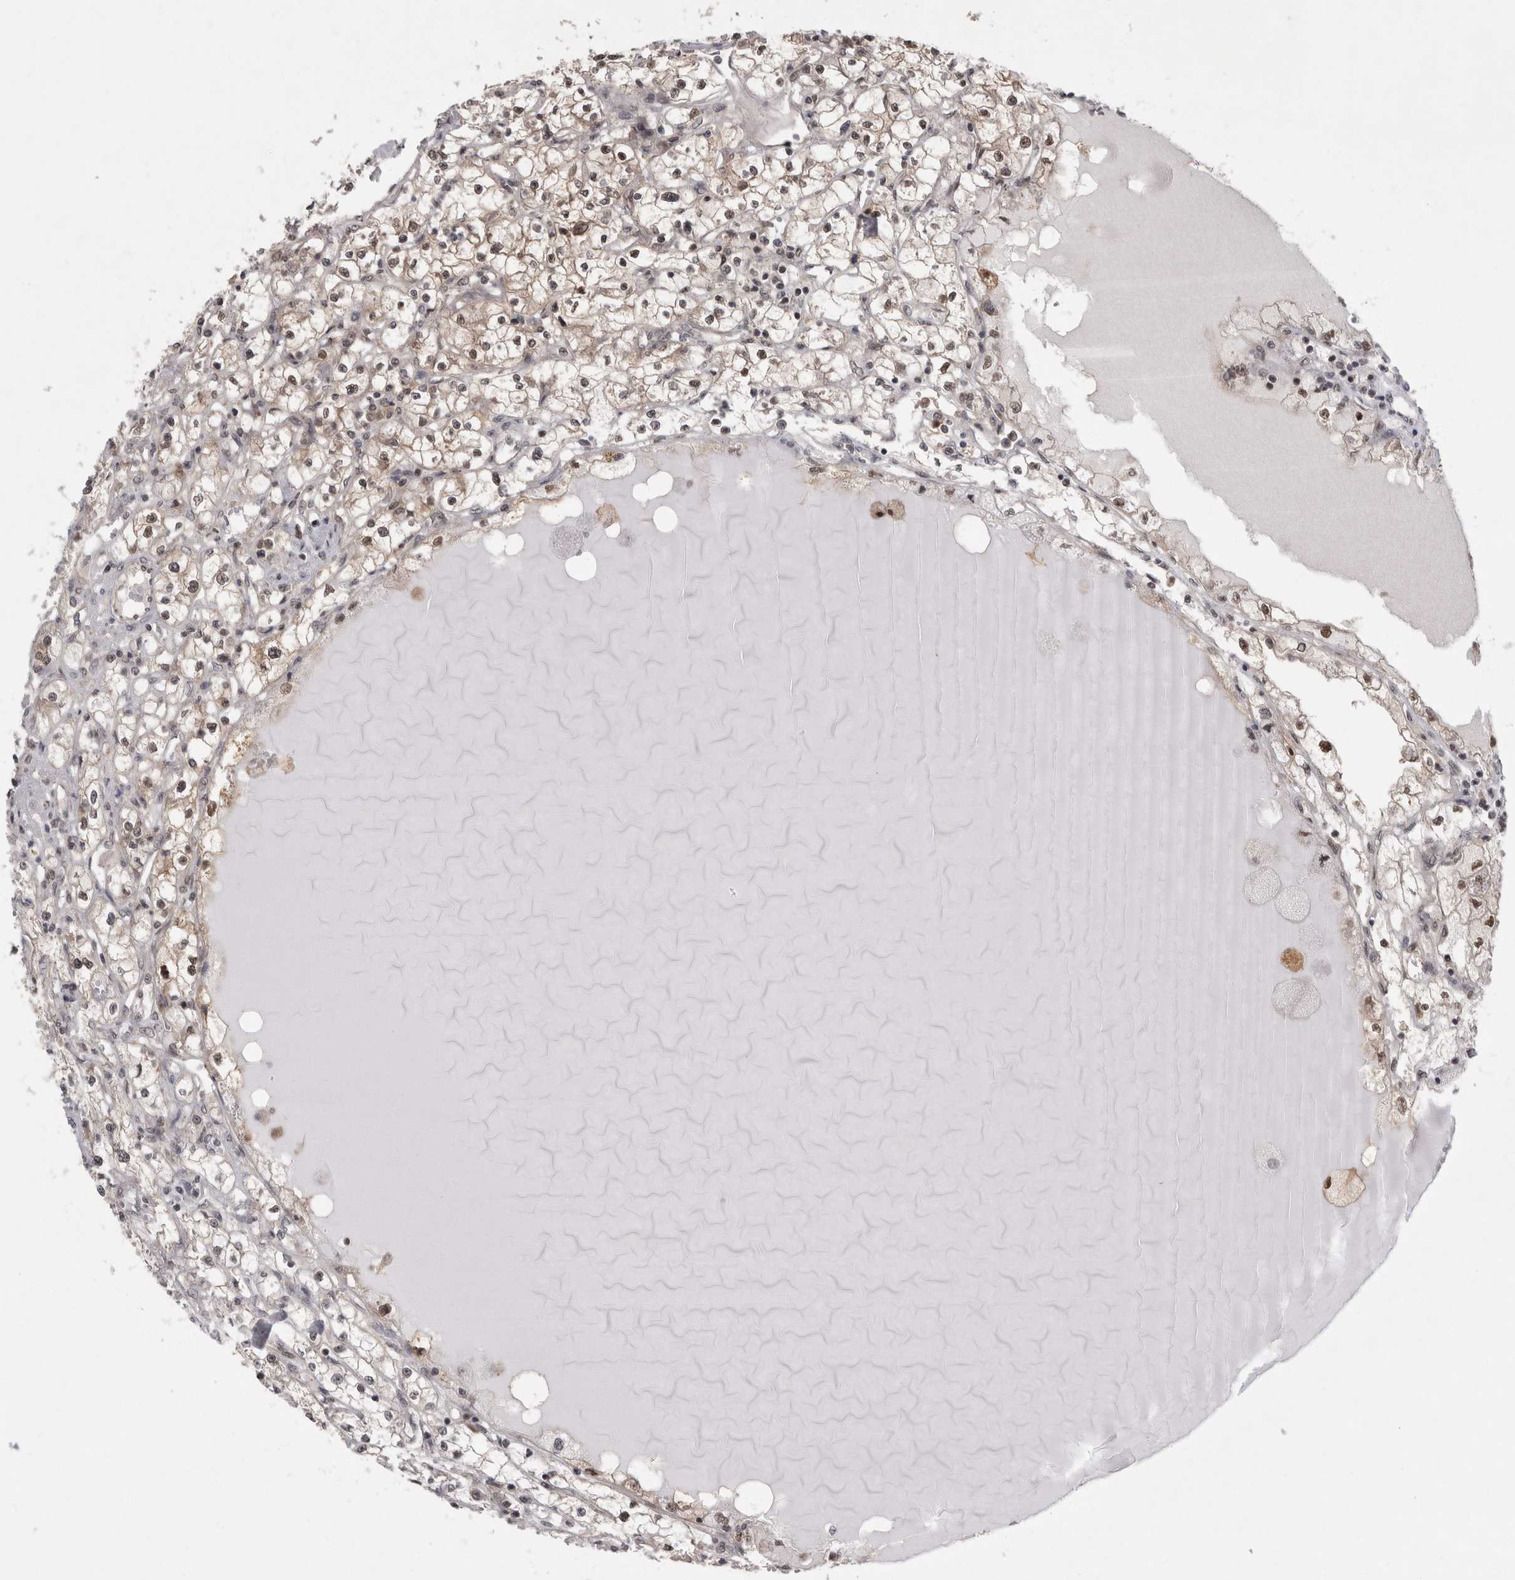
{"staining": {"intensity": "weak", "quantity": "25%-75%", "location": "nuclear"}, "tissue": "renal cancer", "cell_type": "Tumor cells", "image_type": "cancer", "snomed": [{"axis": "morphology", "description": "Adenocarcinoma, NOS"}, {"axis": "topography", "description": "Kidney"}], "caption": "Protein staining shows weak nuclear expression in about 25%-75% of tumor cells in renal adenocarcinoma.", "gene": "PSMB2", "patient": {"sex": "male", "age": 56}}